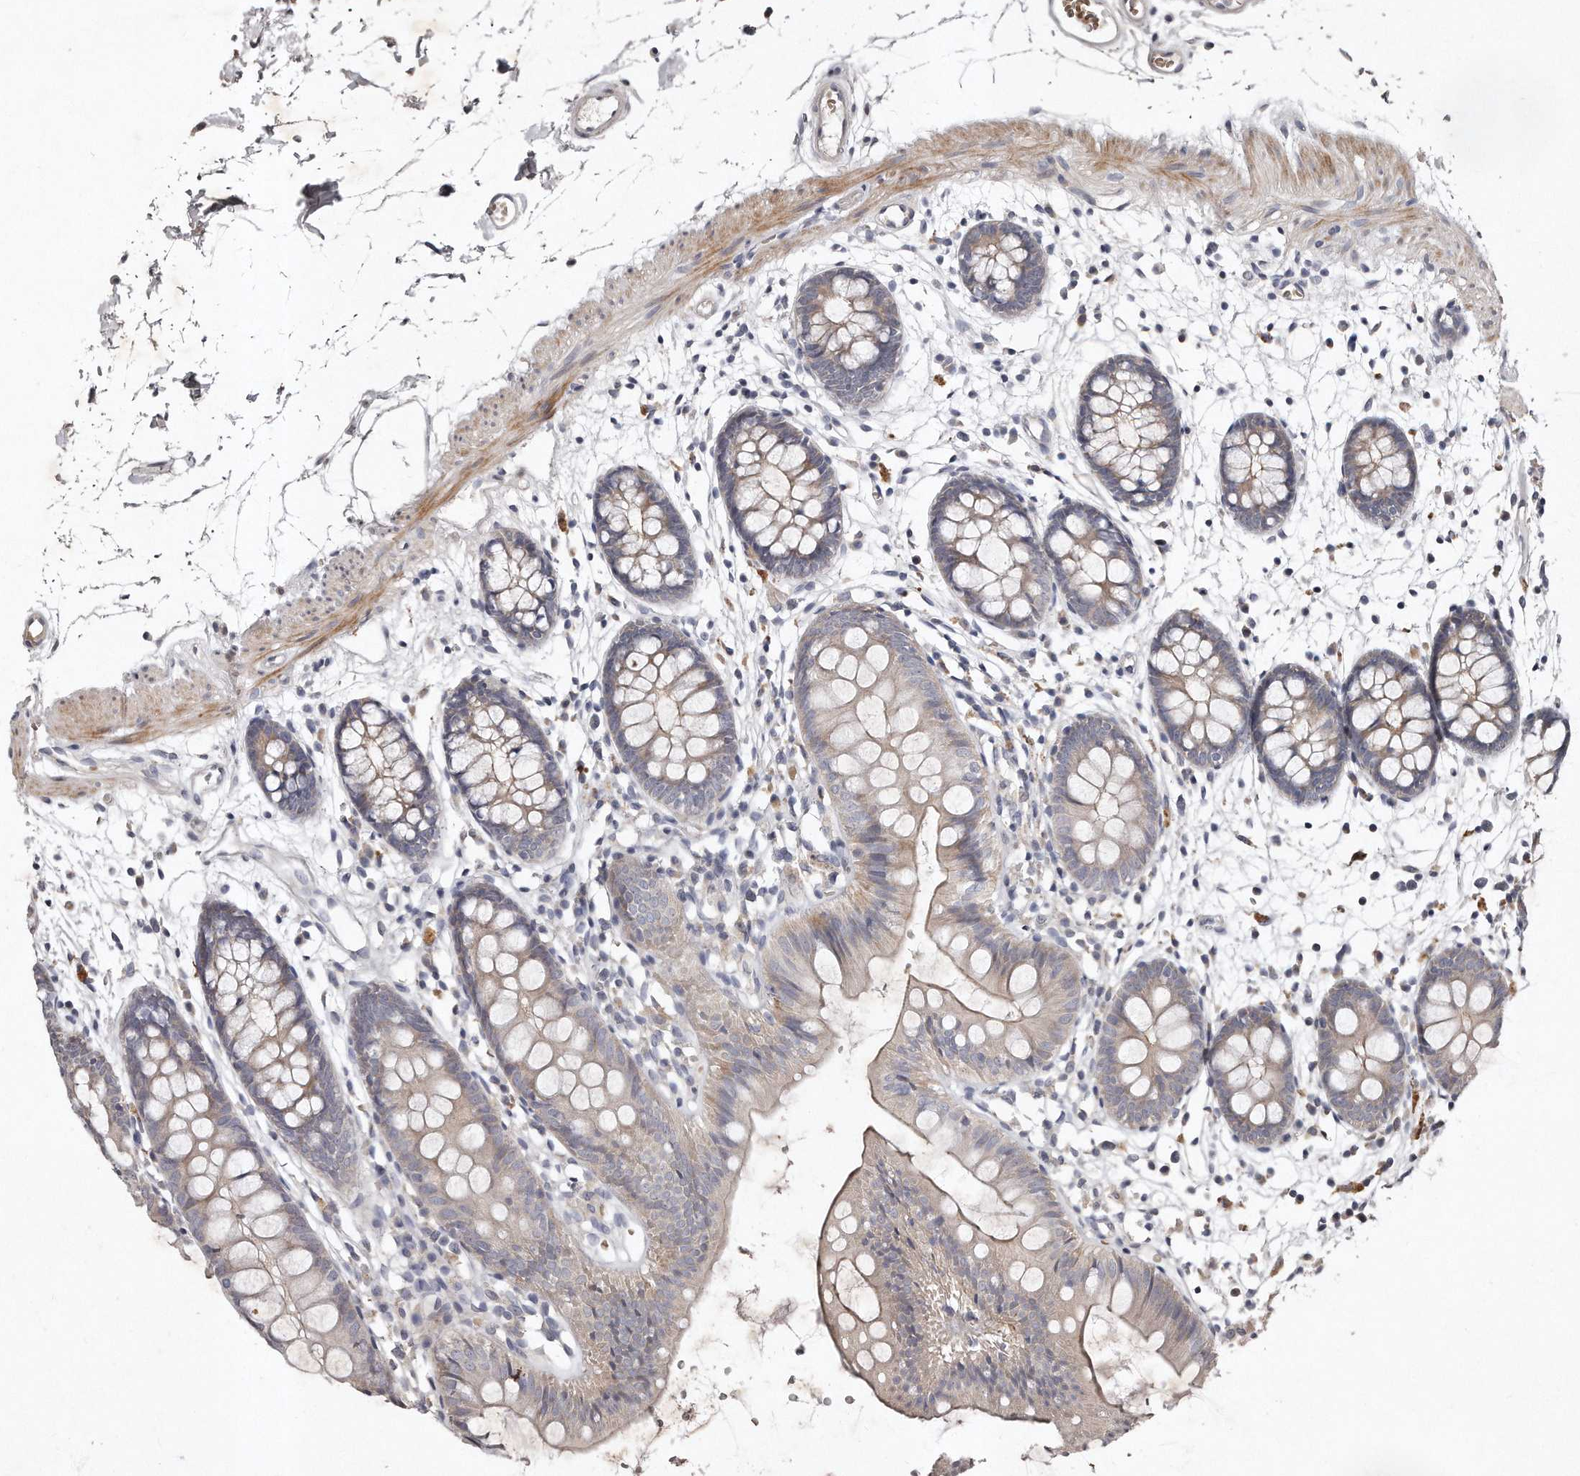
{"staining": {"intensity": "negative", "quantity": "none", "location": "none"}, "tissue": "colon", "cell_type": "Endothelial cells", "image_type": "normal", "snomed": [{"axis": "morphology", "description": "Normal tissue, NOS"}, {"axis": "topography", "description": "Colon"}], "caption": "Endothelial cells show no significant protein expression in unremarkable colon. (DAB immunohistochemistry, high magnification).", "gene": "TECR", "patient": {"sex": "male", "age": 56}}